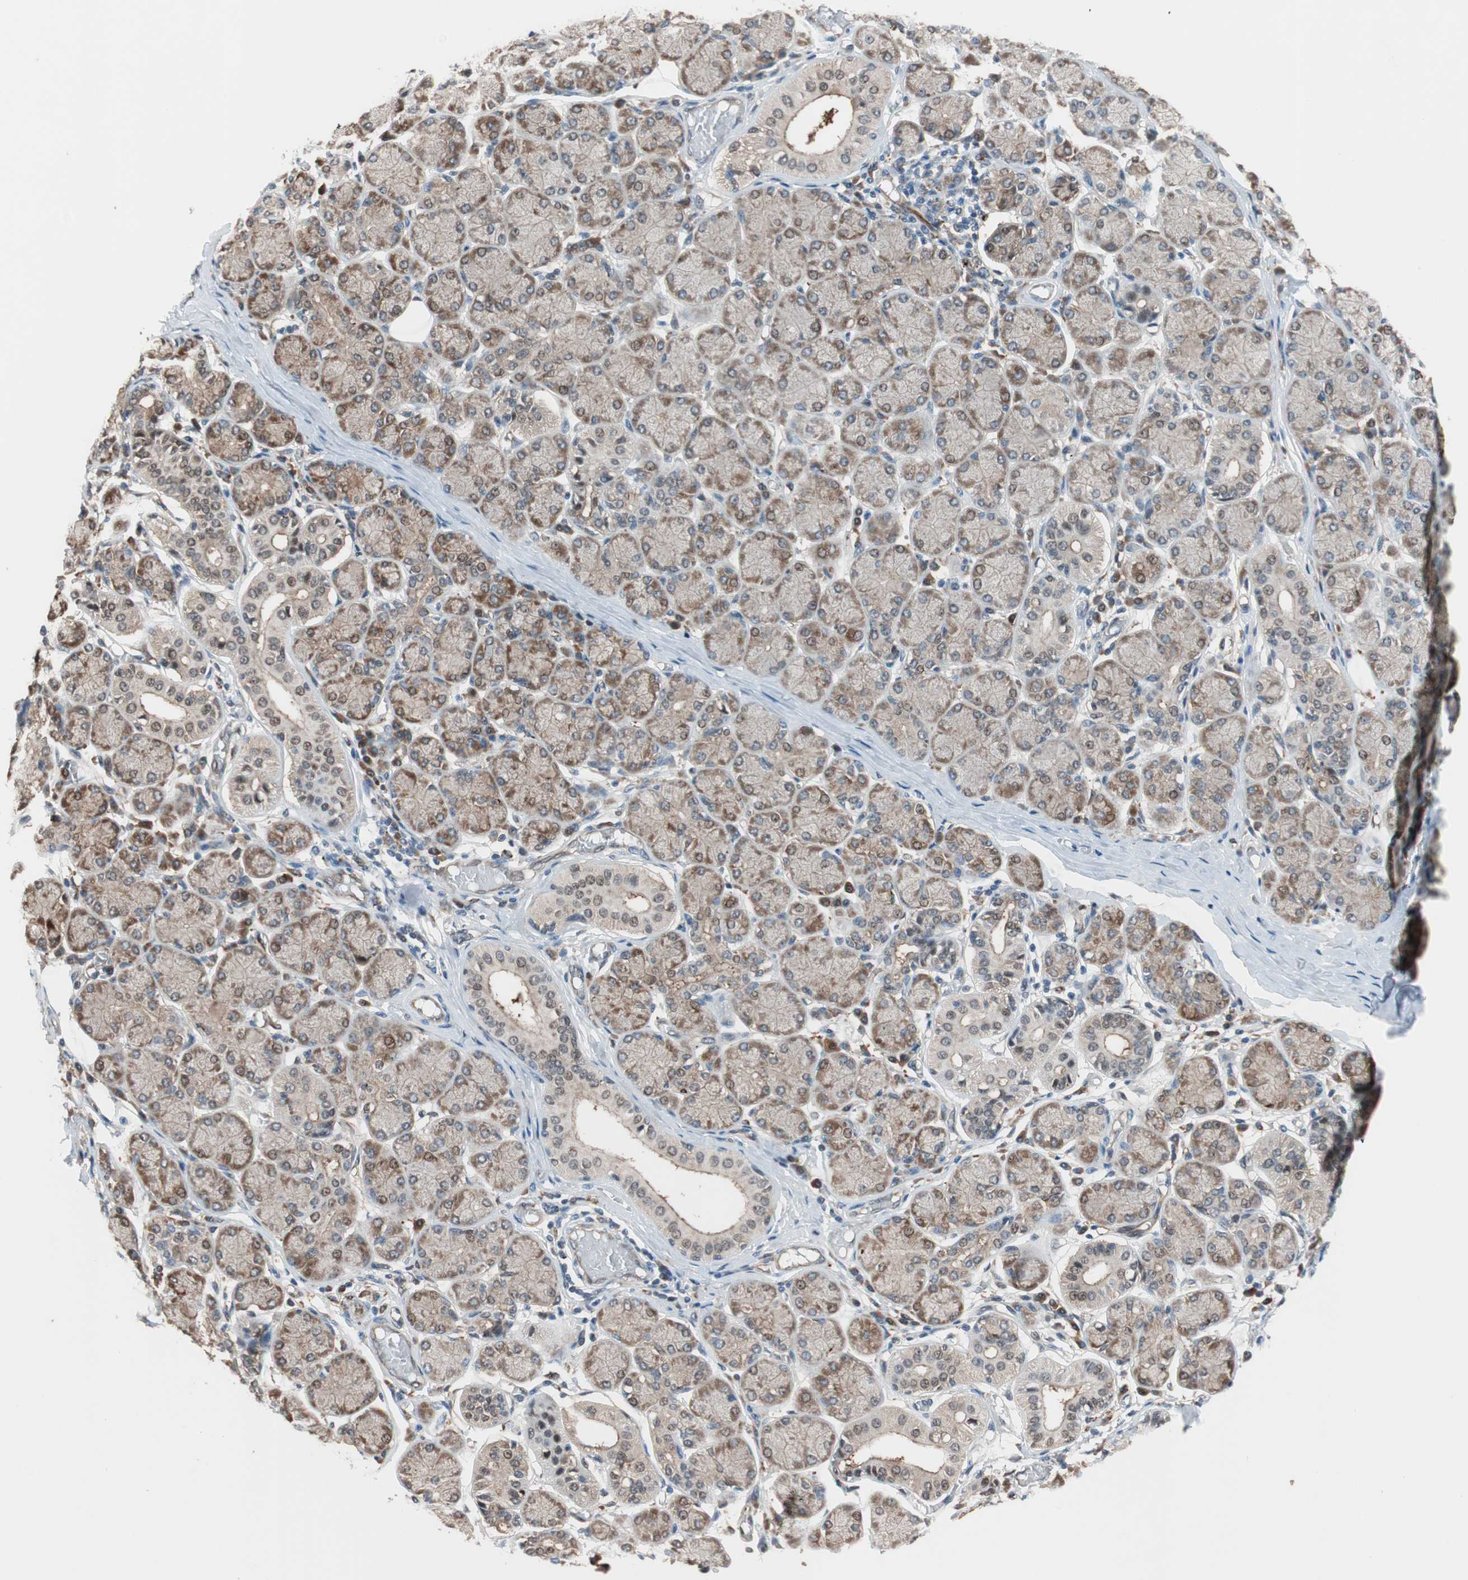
{"staining": {"intensity": "moderate", "quantity": ">75%", "location": "cytoplasmic/membranous"}, "tissue": "salivary gland", "cell_type": "Glandular cells", "image_type": "normal", "snomed": [{"axis": "morphology", "description": "Normal tissue, NOS"}, {"axis": "topography", "description": "Salivary gland"}], "caption": "Glandular cells exhibit medium levels of moderate cytoplasmic/membranous positivity in approximately >75% of cells in unremarkable salivary gland.", "gene": "P3R3URF", "patient": {"sex": "female", "age": 24}}